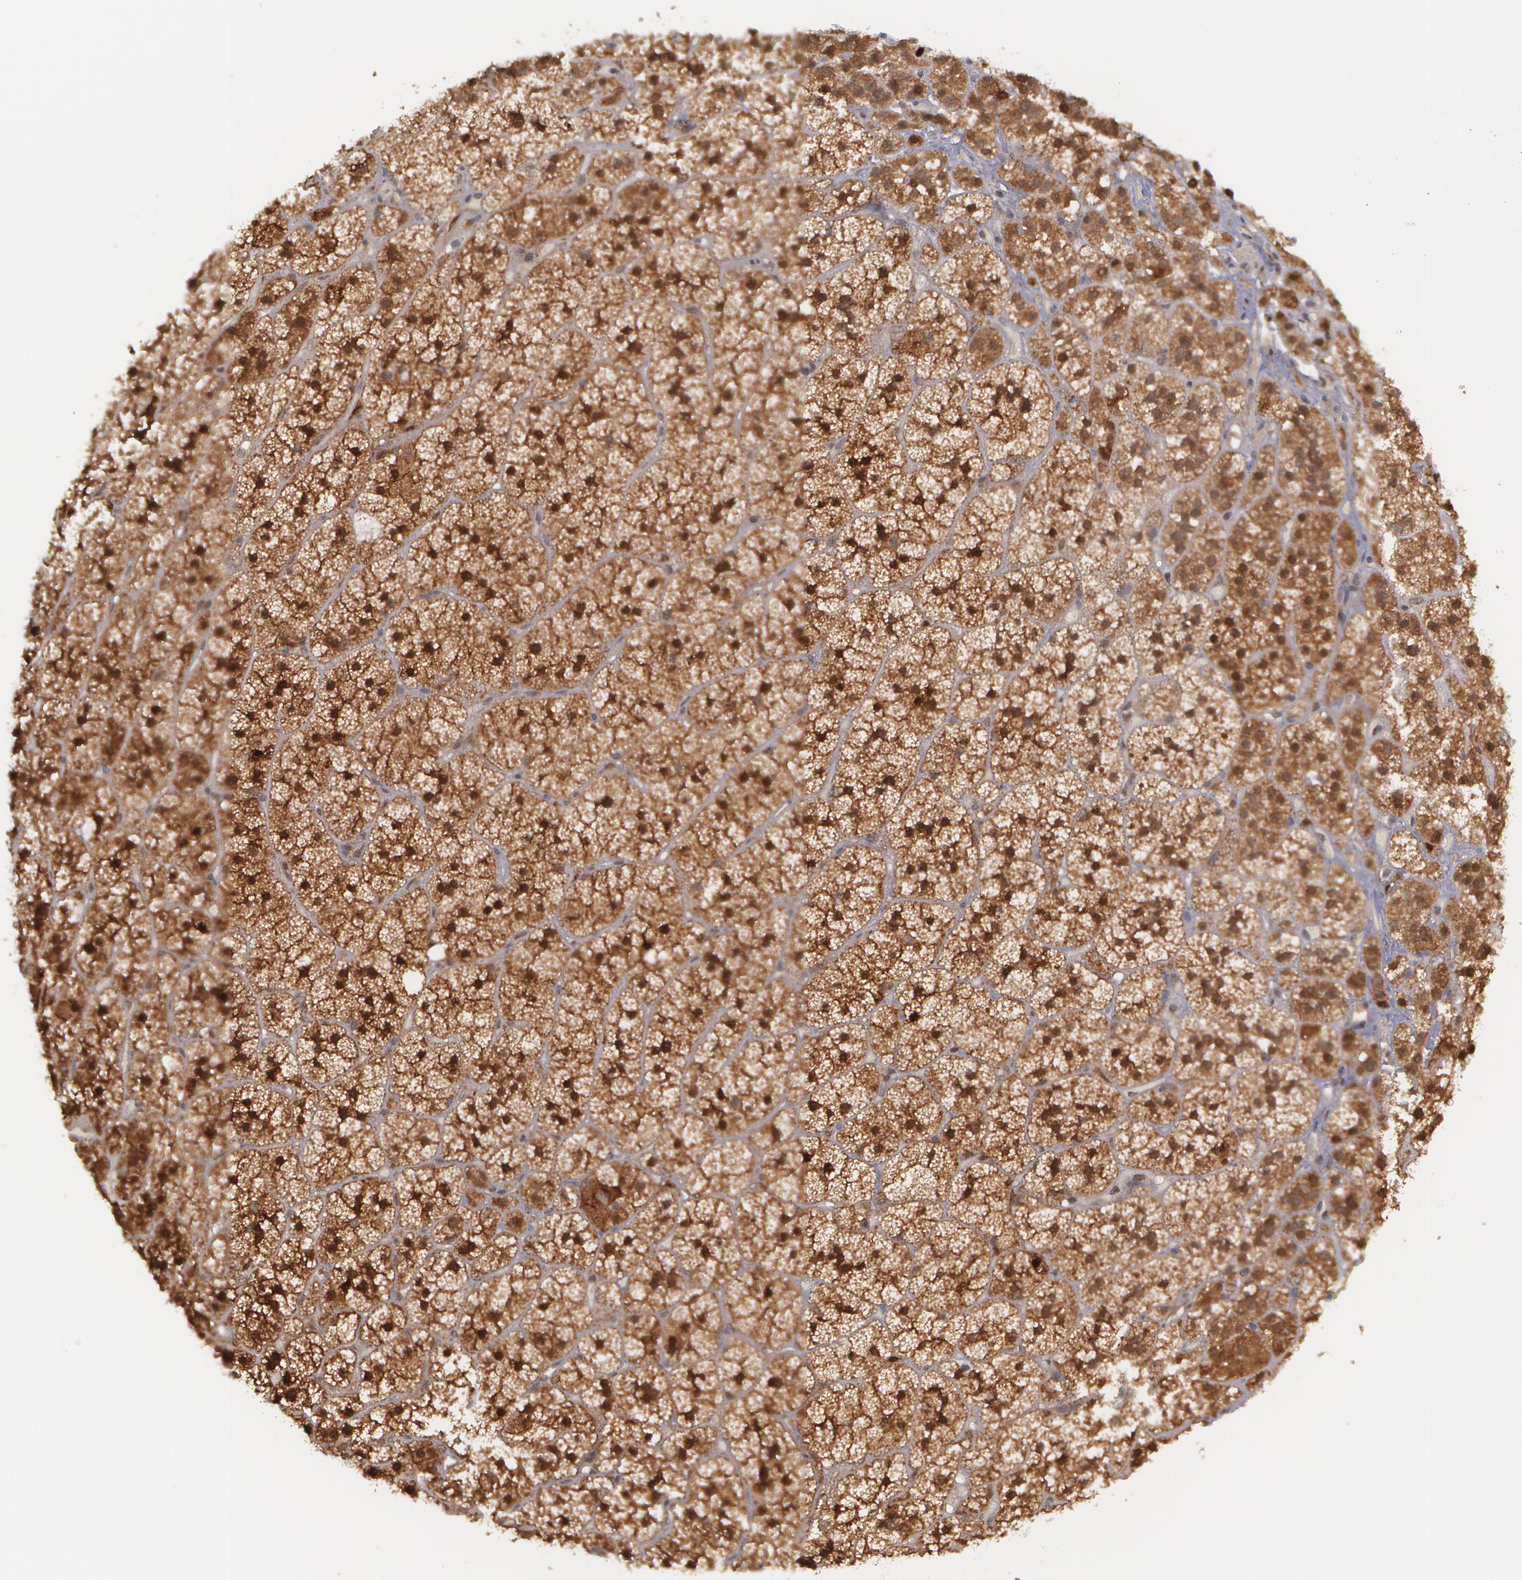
{"staining": {"intensity": "strong", "quantity": ">75%", "location": "cytoplasmic/membranous,nuclear"}, "tissue": "adrenal gland", "cell_type": "Glandular cells", "image_type": "normal", "snomed": [{"axis": "morphology", "description": "Normal tissue, NOS"}, {"axis": "topography", "description": "Adrenal gland"}], "caption": "This is a histology image of immunohistochemistry staining of normal adrenal gland, which shows strong staining in the cytoplasmic/membranous,nuclear of glandular cells.", "gene": "TXNRD1", "patient": {"sex": "male", "age": 57}}